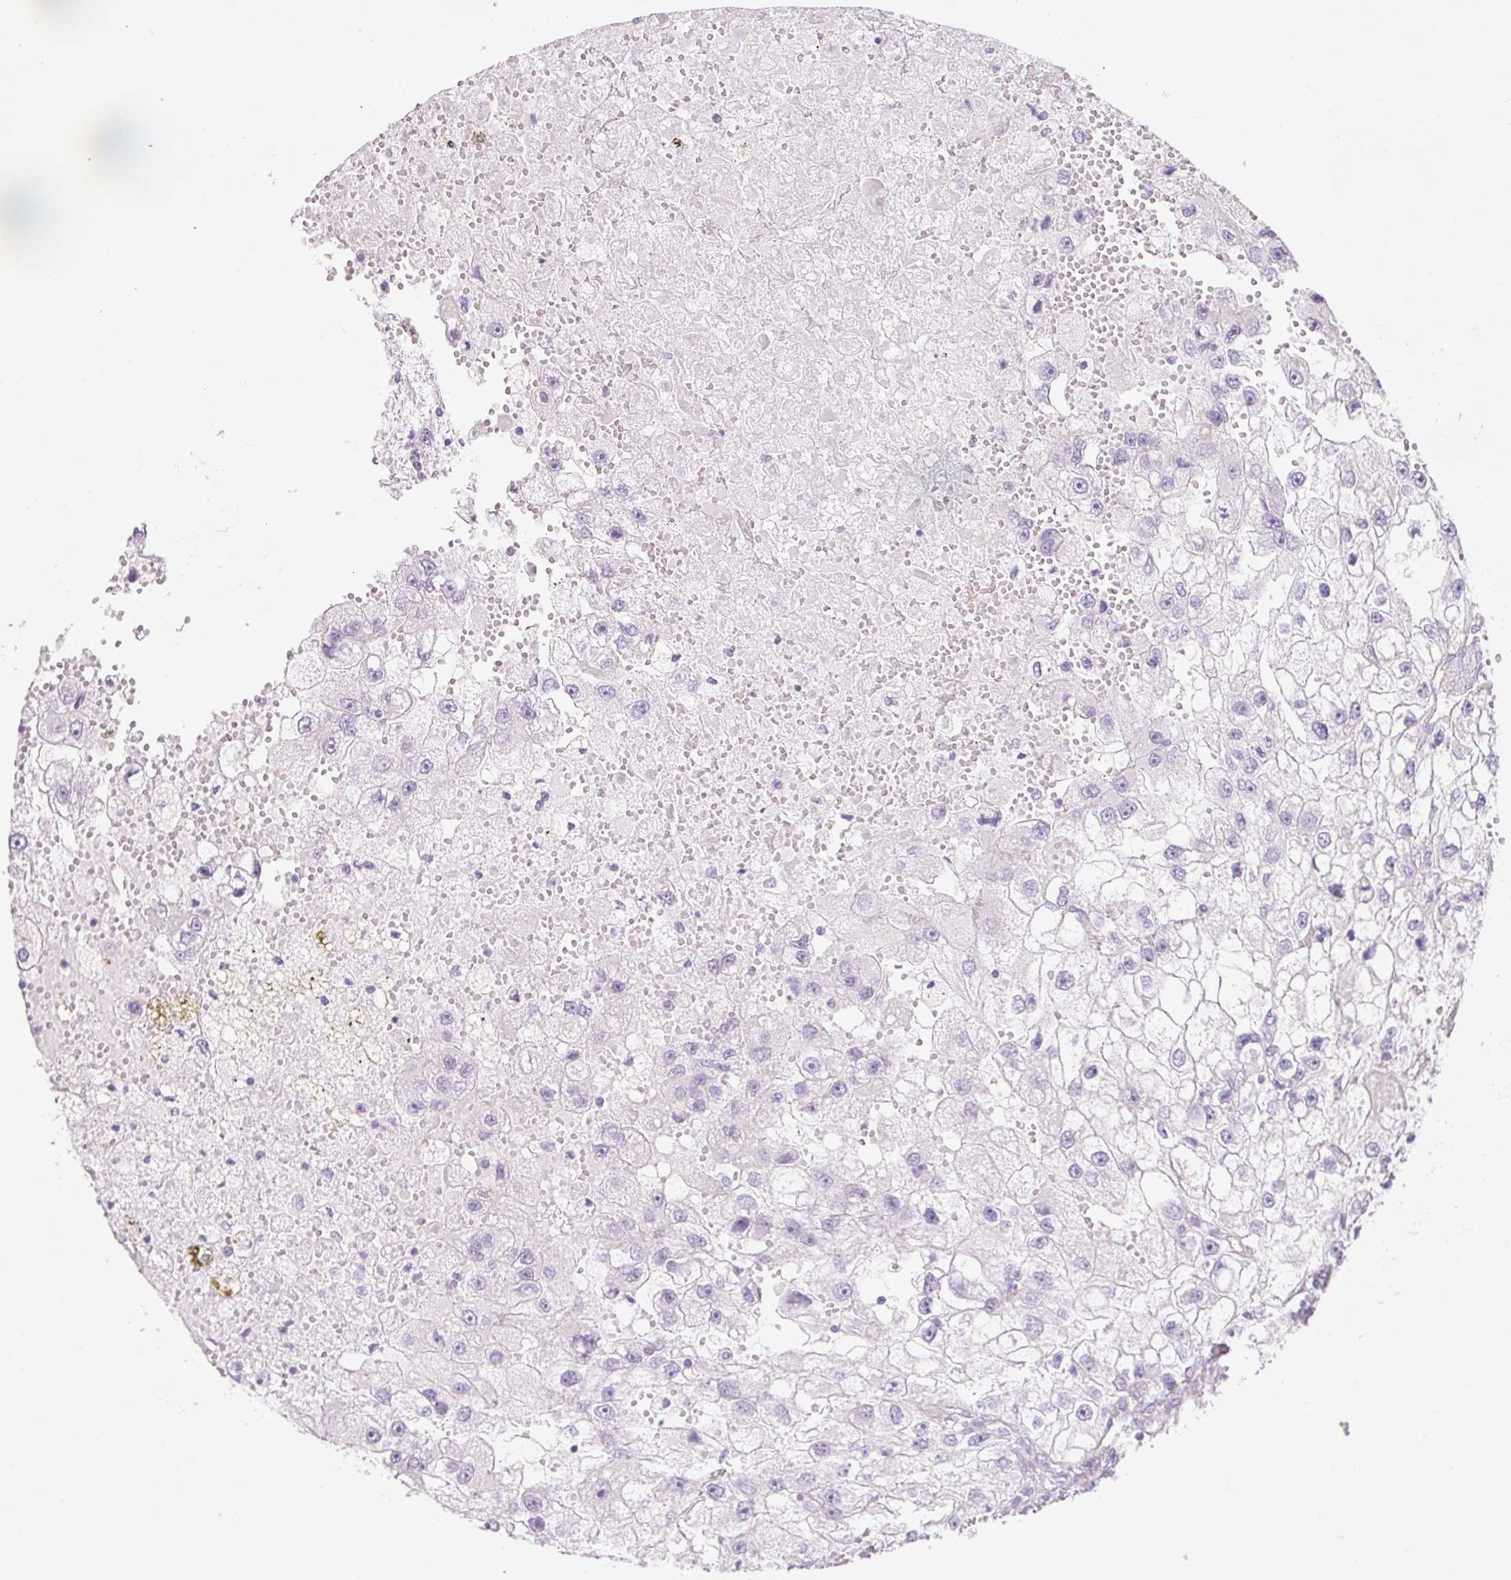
{"staining": {"intensity": "negative", "quantity": "none", "location": "none"}, "tissue": "renal cancer", "cell_type": "Tumor cells", "image_type": "cancer", "snomed": [{"axis": "morphology", "description": "Adenocarcinoma, NOS"}, {"axis": "topography", "description": "Kidney"}], "caption": "A high-resolution image shows IHC staining of renal cancer, which displays no significant staining in tumor cells.", "gene": "LYVE1", "patient": {"sex": "male", "age": 63}}